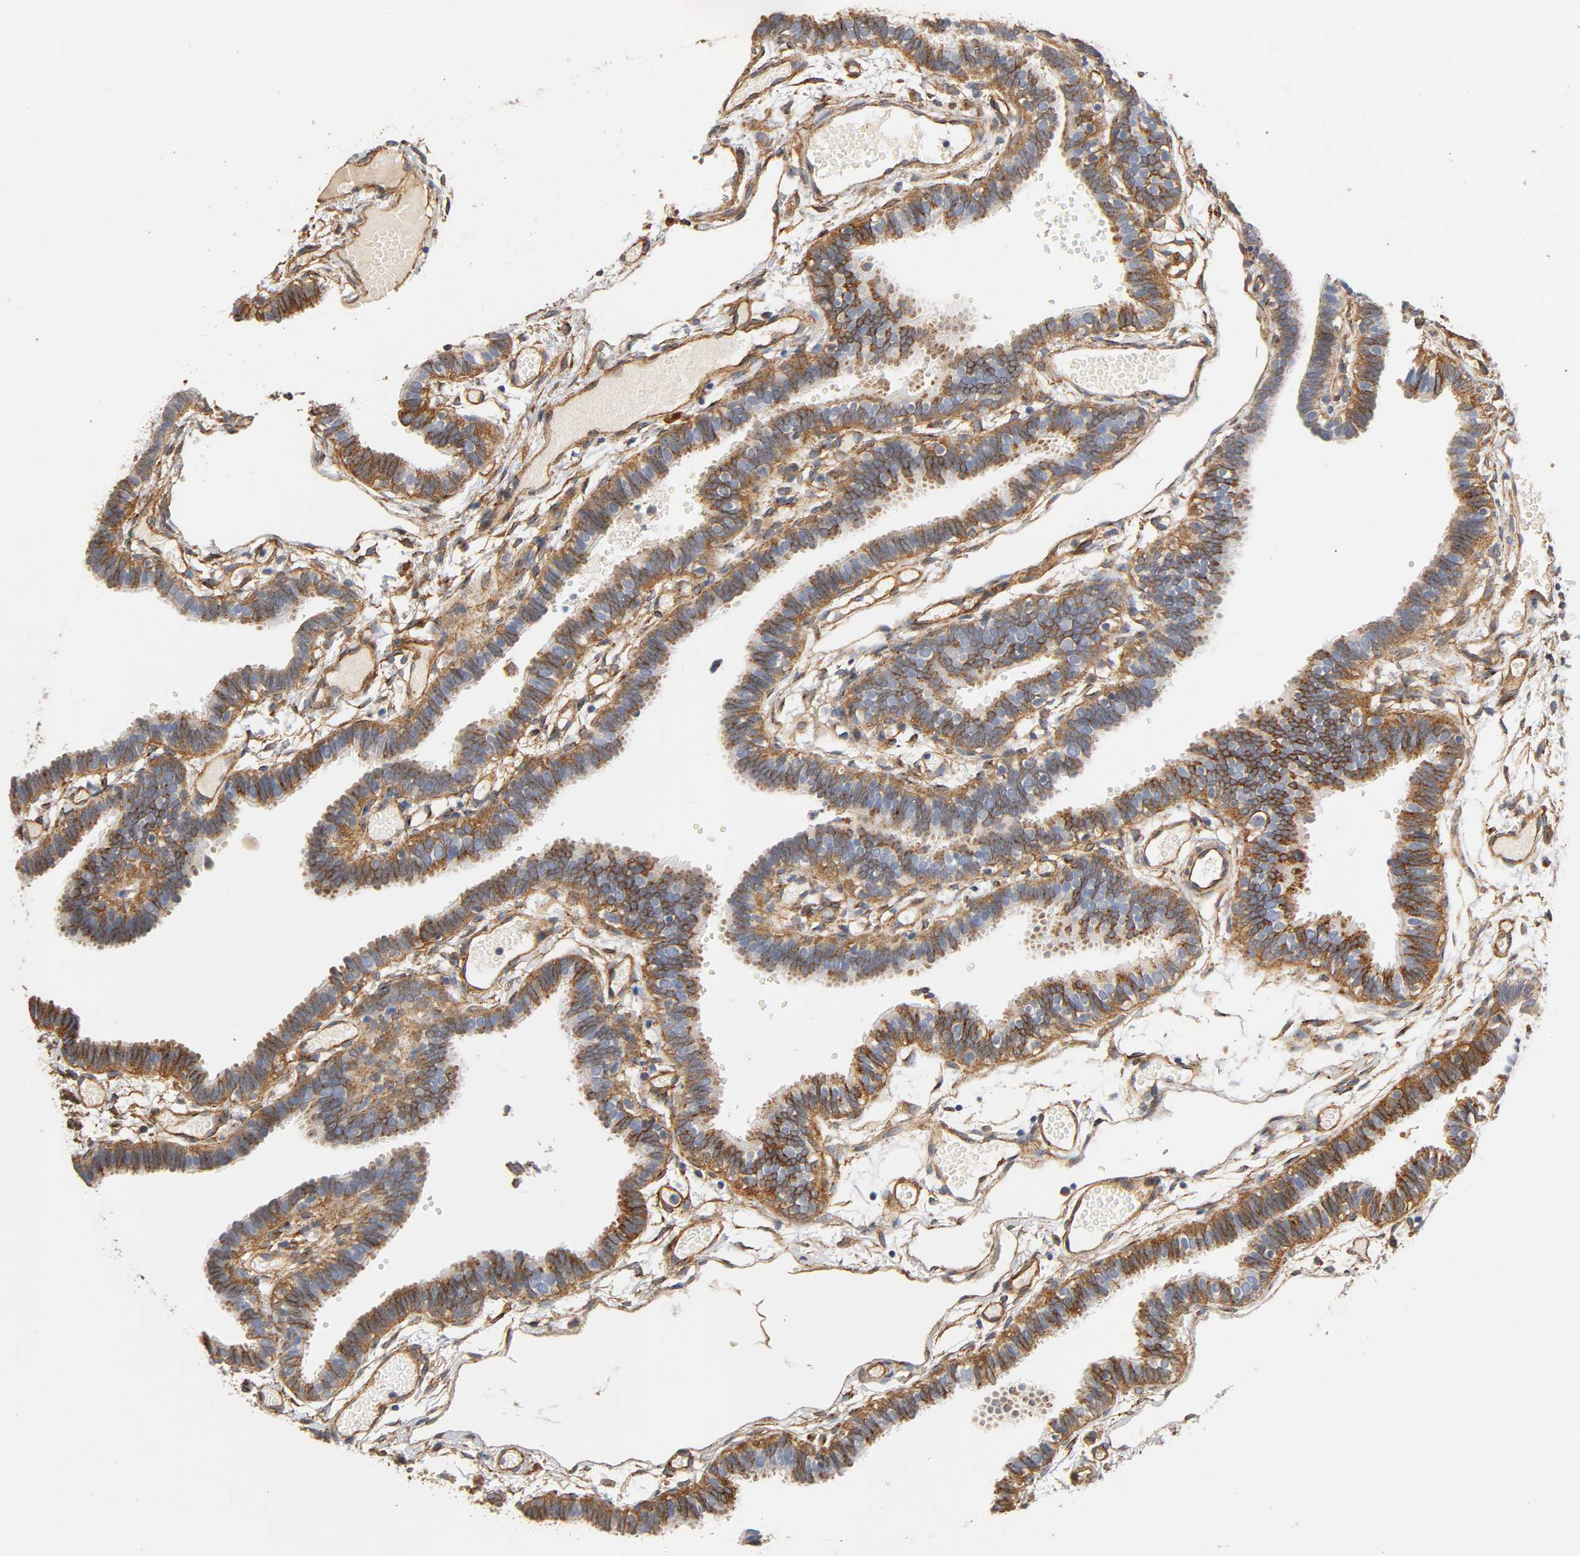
{"staining": {"intensity": "strong", "quantity": ">75%", "location": "cytoplasmic/membranous"}, "tissue": "fallopian tube", "cell_type": "Glandular cells", "image_type": "normal", "snomed": [{"axis": "morphology", "description": "Normal tissue, NOS"}, {"axis": "topography", "description": "Fallopian tube"}], "caption": "Unremarkable fallopian tube was stained to show a protein in brown. There is high levels of strong cytoplasmic/membranous staining in about >75% of glandular cells.", "gene": "IFITM2", "patient": {"sex": "female", "age": 29}}